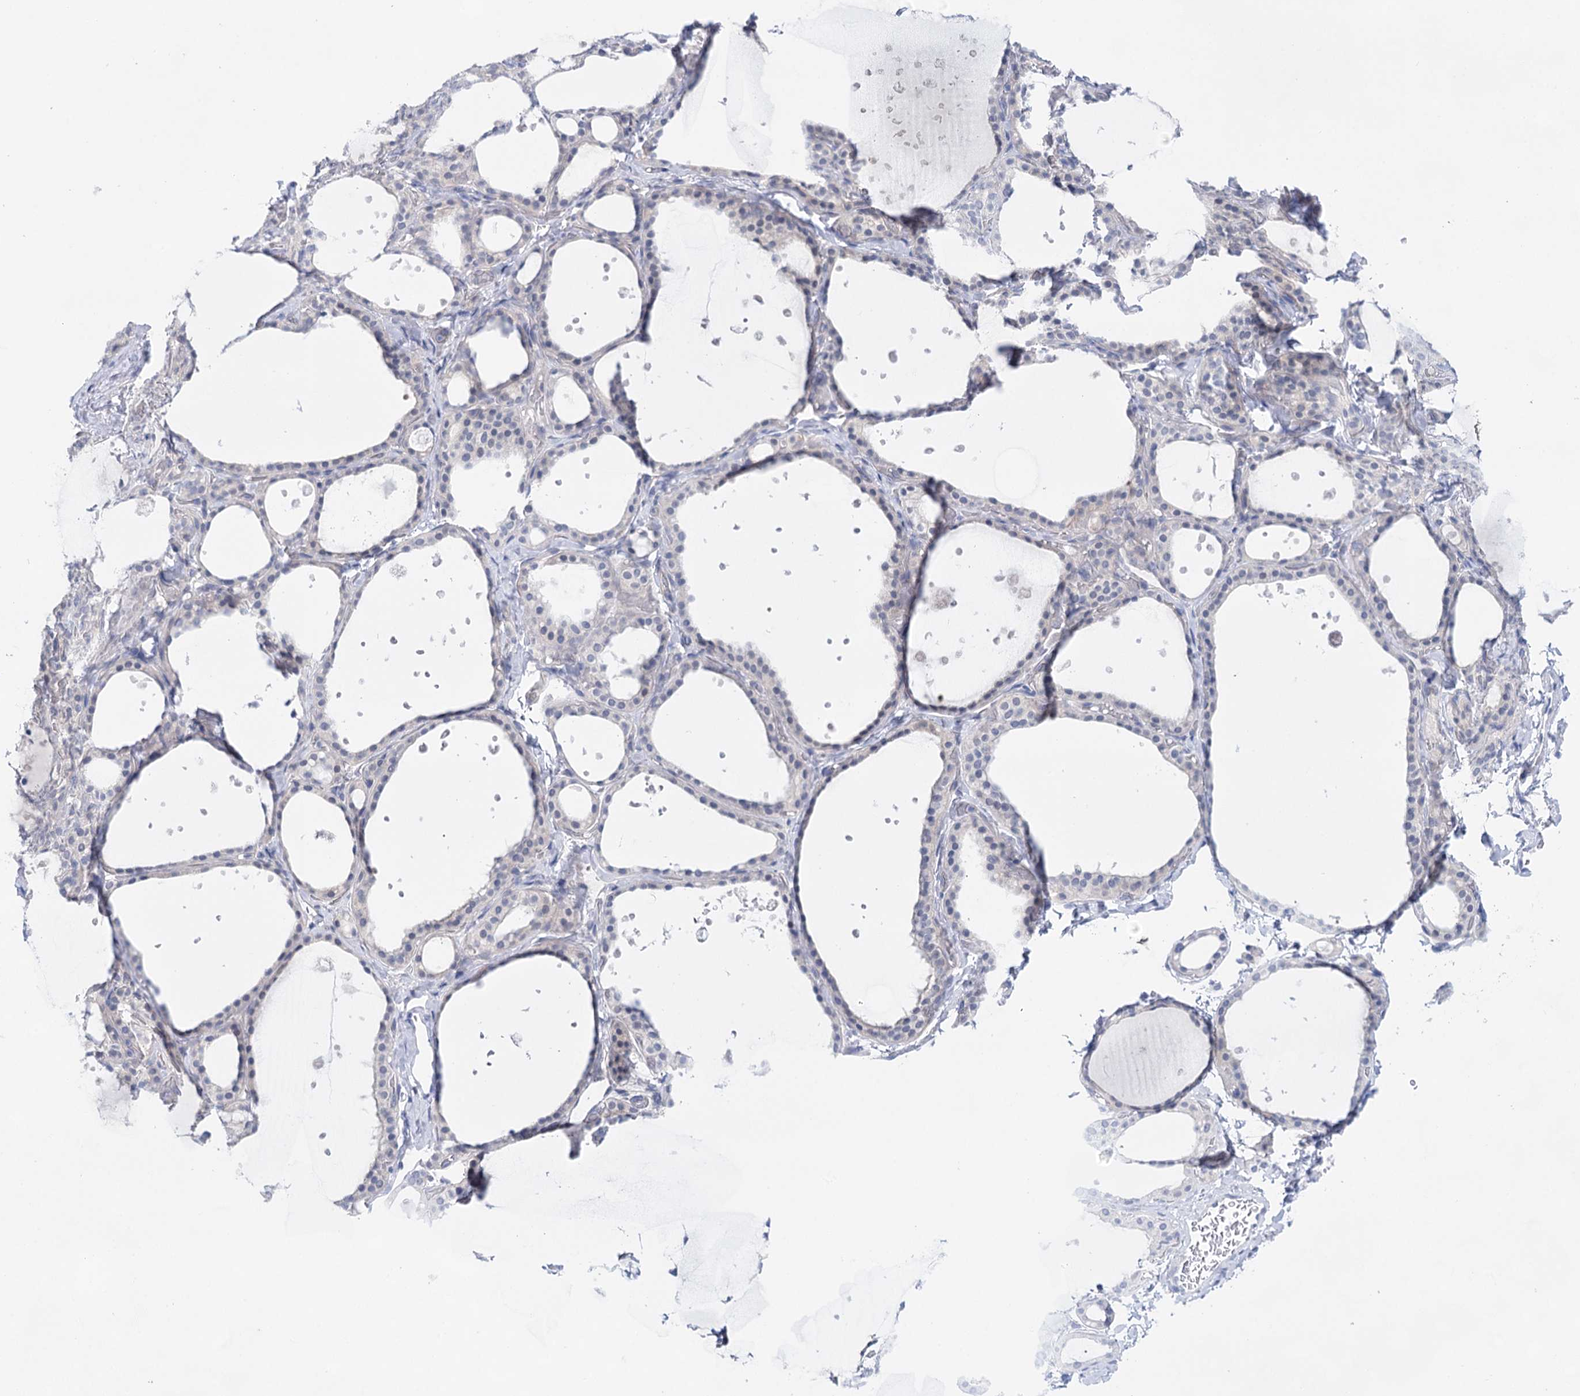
{"staining": {"intensity": "negative", "quantity": "none", "location": "none"}, "tissue": "thyroid gland", "cell_type": "Glandular cells", "image_type": "normal", "snomed": [{"axis": "morphology", "description": "Normal tissue, NOS"}, {"axis": "topography", "description": "Thyroid gland"}], "caption": "High magnification brightfield microscopy of benign thyroid gland stained with DAB (3,3'-diaminobenzidine) (brown) and counterstained with hematoxylin (blue): glandular cells show no significant expression. The staining was performed using DAB to visualize the protein expression in brown, while the nuclei were stained in blue with hematoxylin (Magnification: 20x).", "gene": "LALBA", "patient": {"sex": "female", "age": 44}}